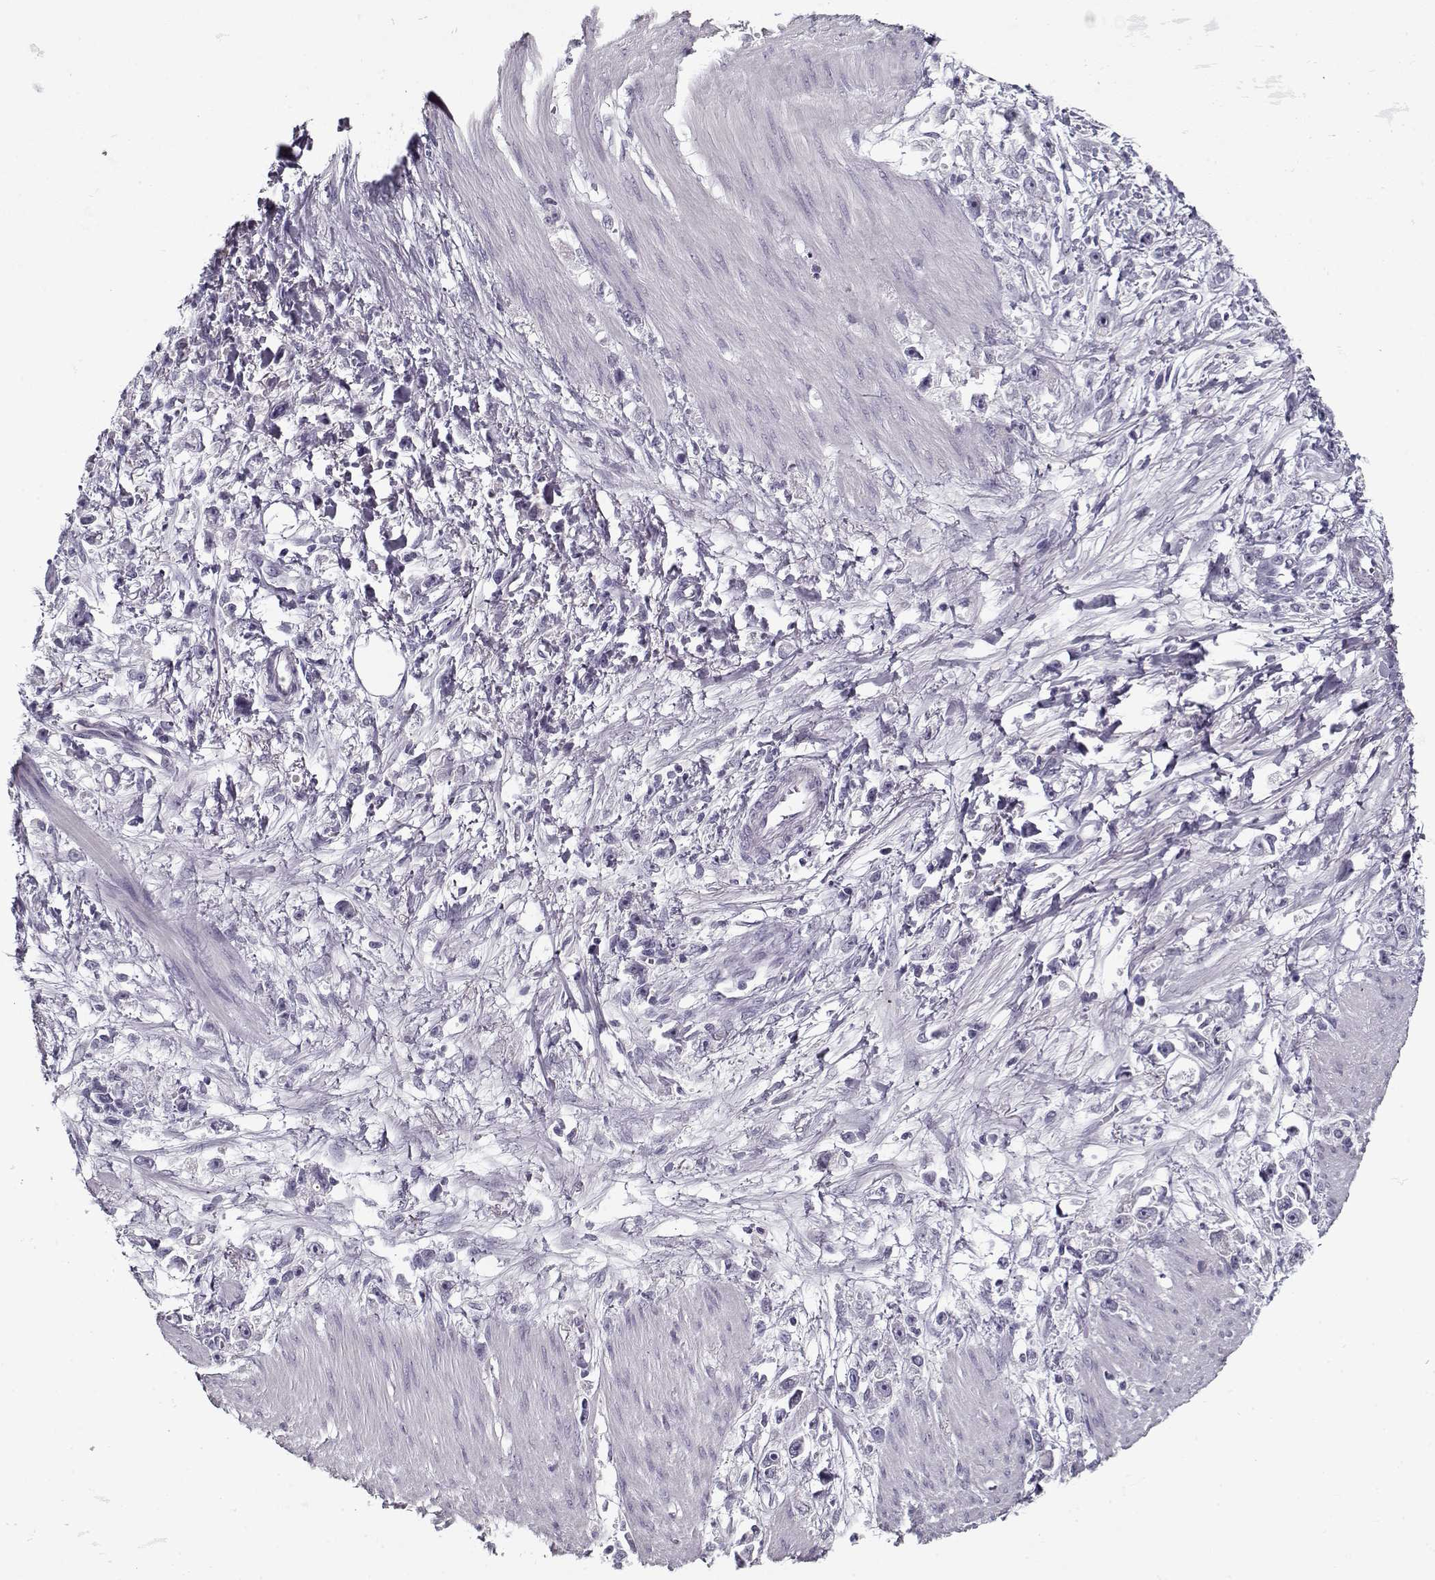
{"staining": {"intensity": "negative", "quantity": "none", "location": "none"}, "tissue": "stomach cancer", "cell_type": "Tumor cells", "image_type": "cancer", "snomed": [{"axis": "morphology", "description": "Adenocarcinoma, NOS"}, {"axis": "topography", "description": "Stomach"}], "caption": "This is an immunohistochemistry photomicrograph of adenocarcinoma (stomach). There is no positivity in tumor cells.", "gene": "SPACA9", "patient": {"sex": "female", "age": 59}}